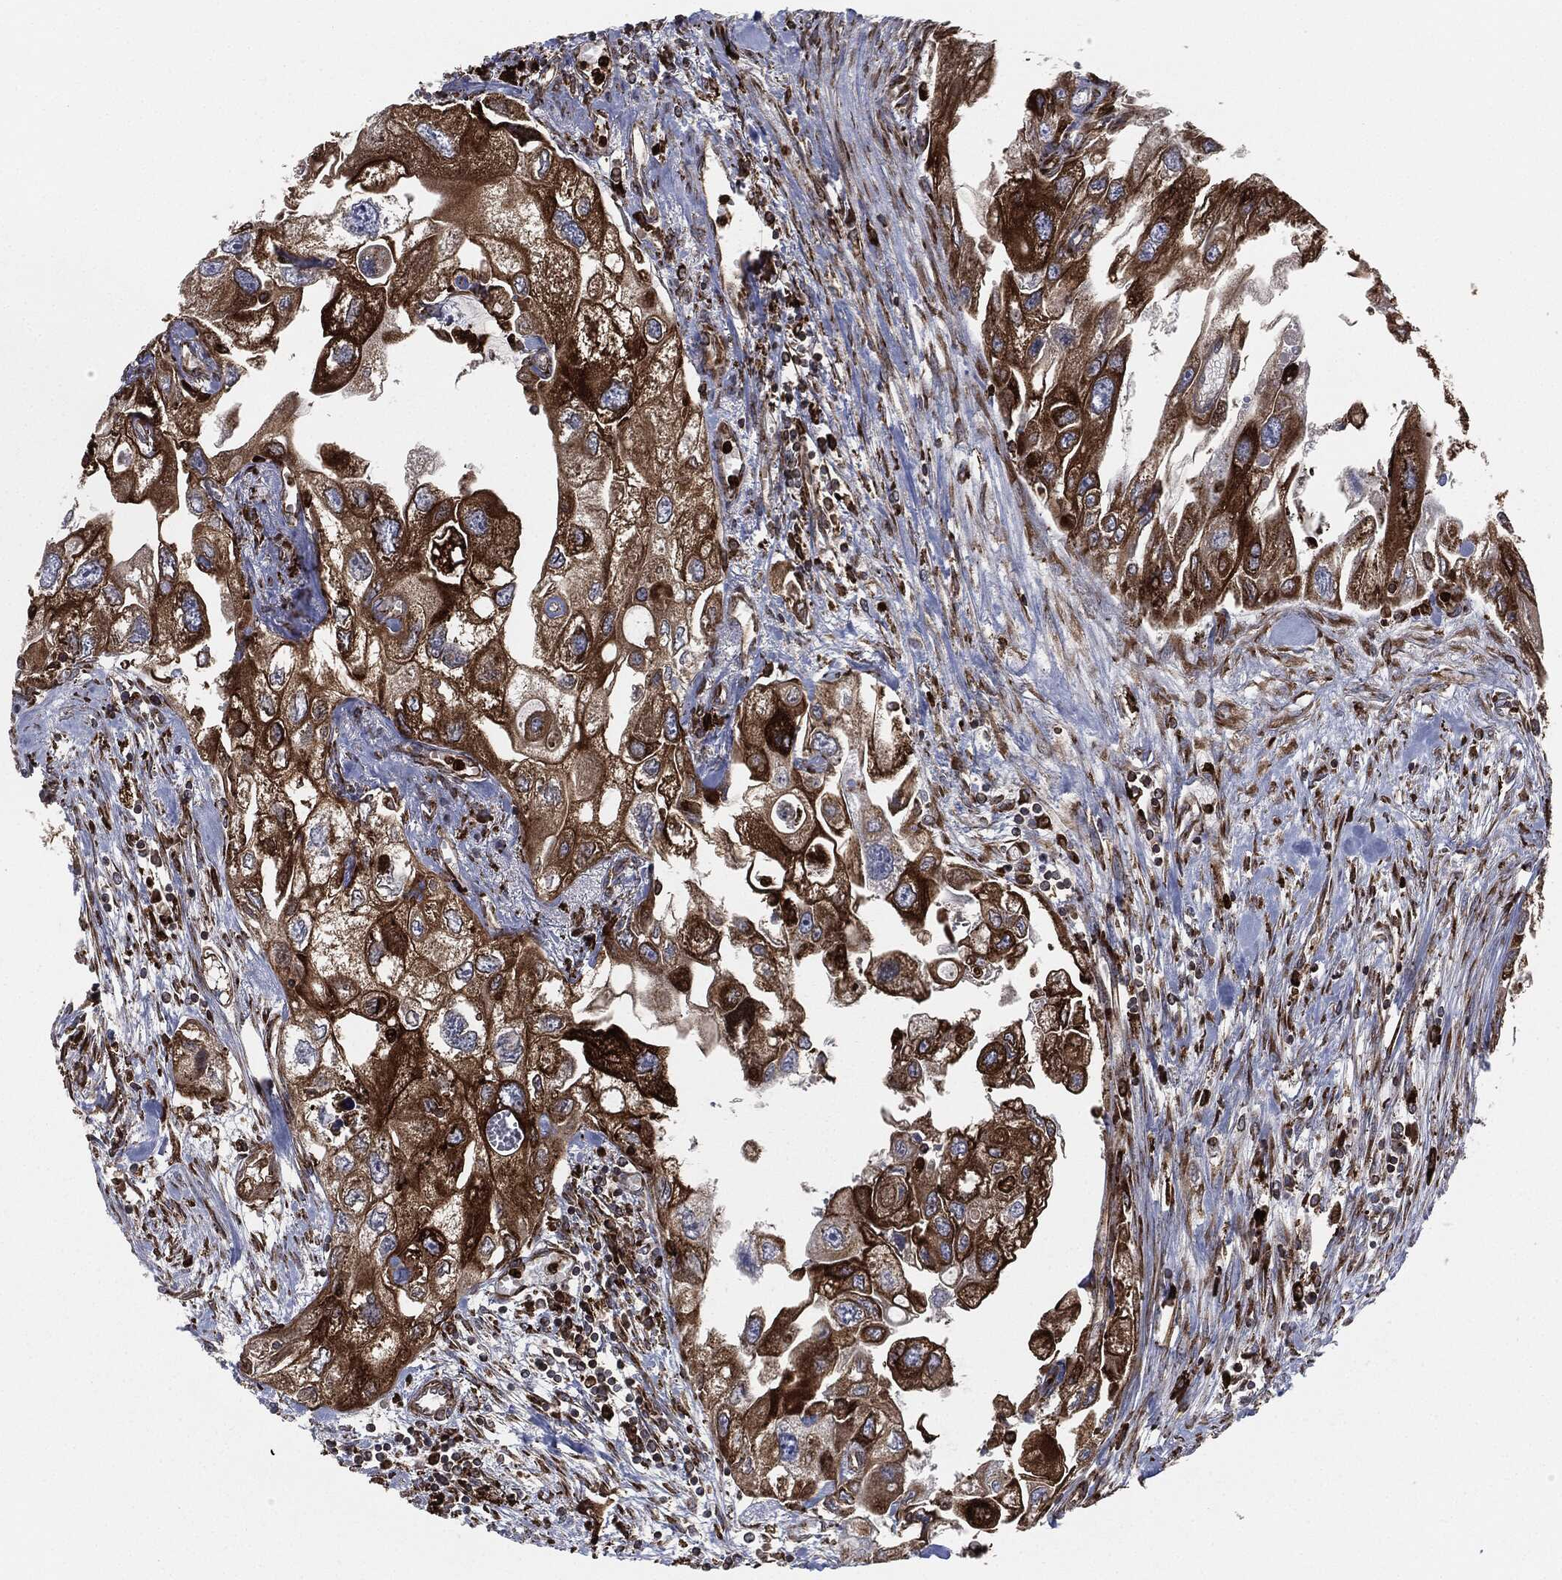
{"staining": {"intensity": "strong", "quantity": ">75%", "location": "cytoplasmic/membranous"}, "tissue": "urothelial cancer", "cell_type": "Tumor cells", "image_type": "cancer", "snomed": [{"axis": "morphology", "description": "Urothelial carcinoma, High grade"}, {"axis": "topography", "description": "Urinary bladder"}], "caption": "Approximately >75% of tumor cells in human high-grade urothelial carcinoma reveal strong cytoplasmic/membranous protein expression as visualized by brown immunohistochemical staining.", "gene": "CALR", "patient": {"sex": "male", "age": 59}}